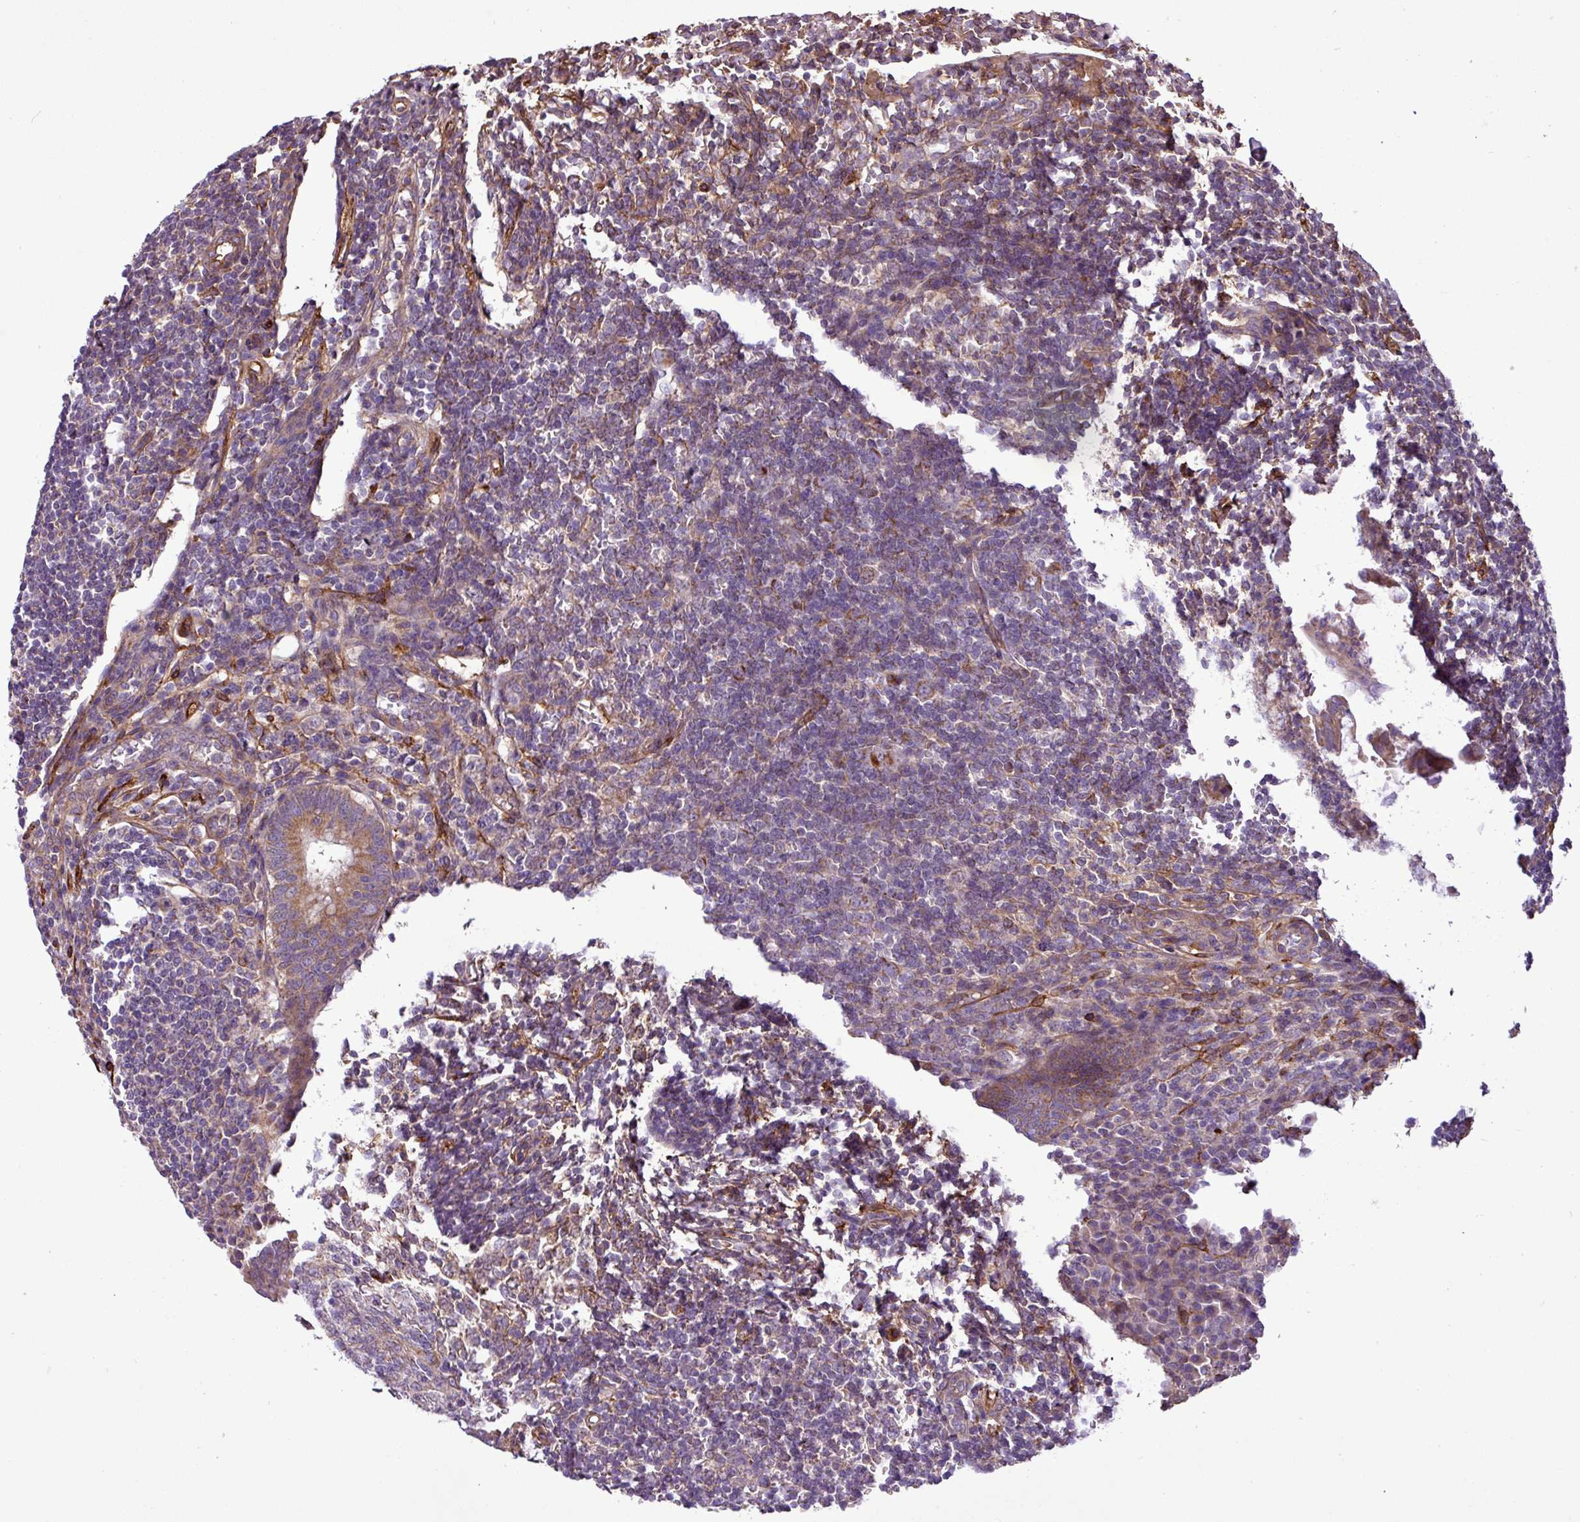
{"staining": {"intensity": "moderate", "quantity": ">75%", "location": "cytoplasmic/membranous"}, "tissue": "appendix", "cell_type": "Glandular cells", "image_type": "normal", "snomed": [{"axis": "morphology", "description": "Normal tissue, NOS"}, {"axis": "topography", "description": "Appendix"}], "caption": "The photomicrograph displays a brown stain indicating the presence of a protein in the cytoplasmic/membranous of glandular cells in appendix. The staining was performed using DAB (3,3'-diaminobenzidine), with brown indicating positive protein expression. Nuclei are stained blue with hematoxylin.", "gene": "CWH43", "patient": {"sex": "female", "age": 33}}